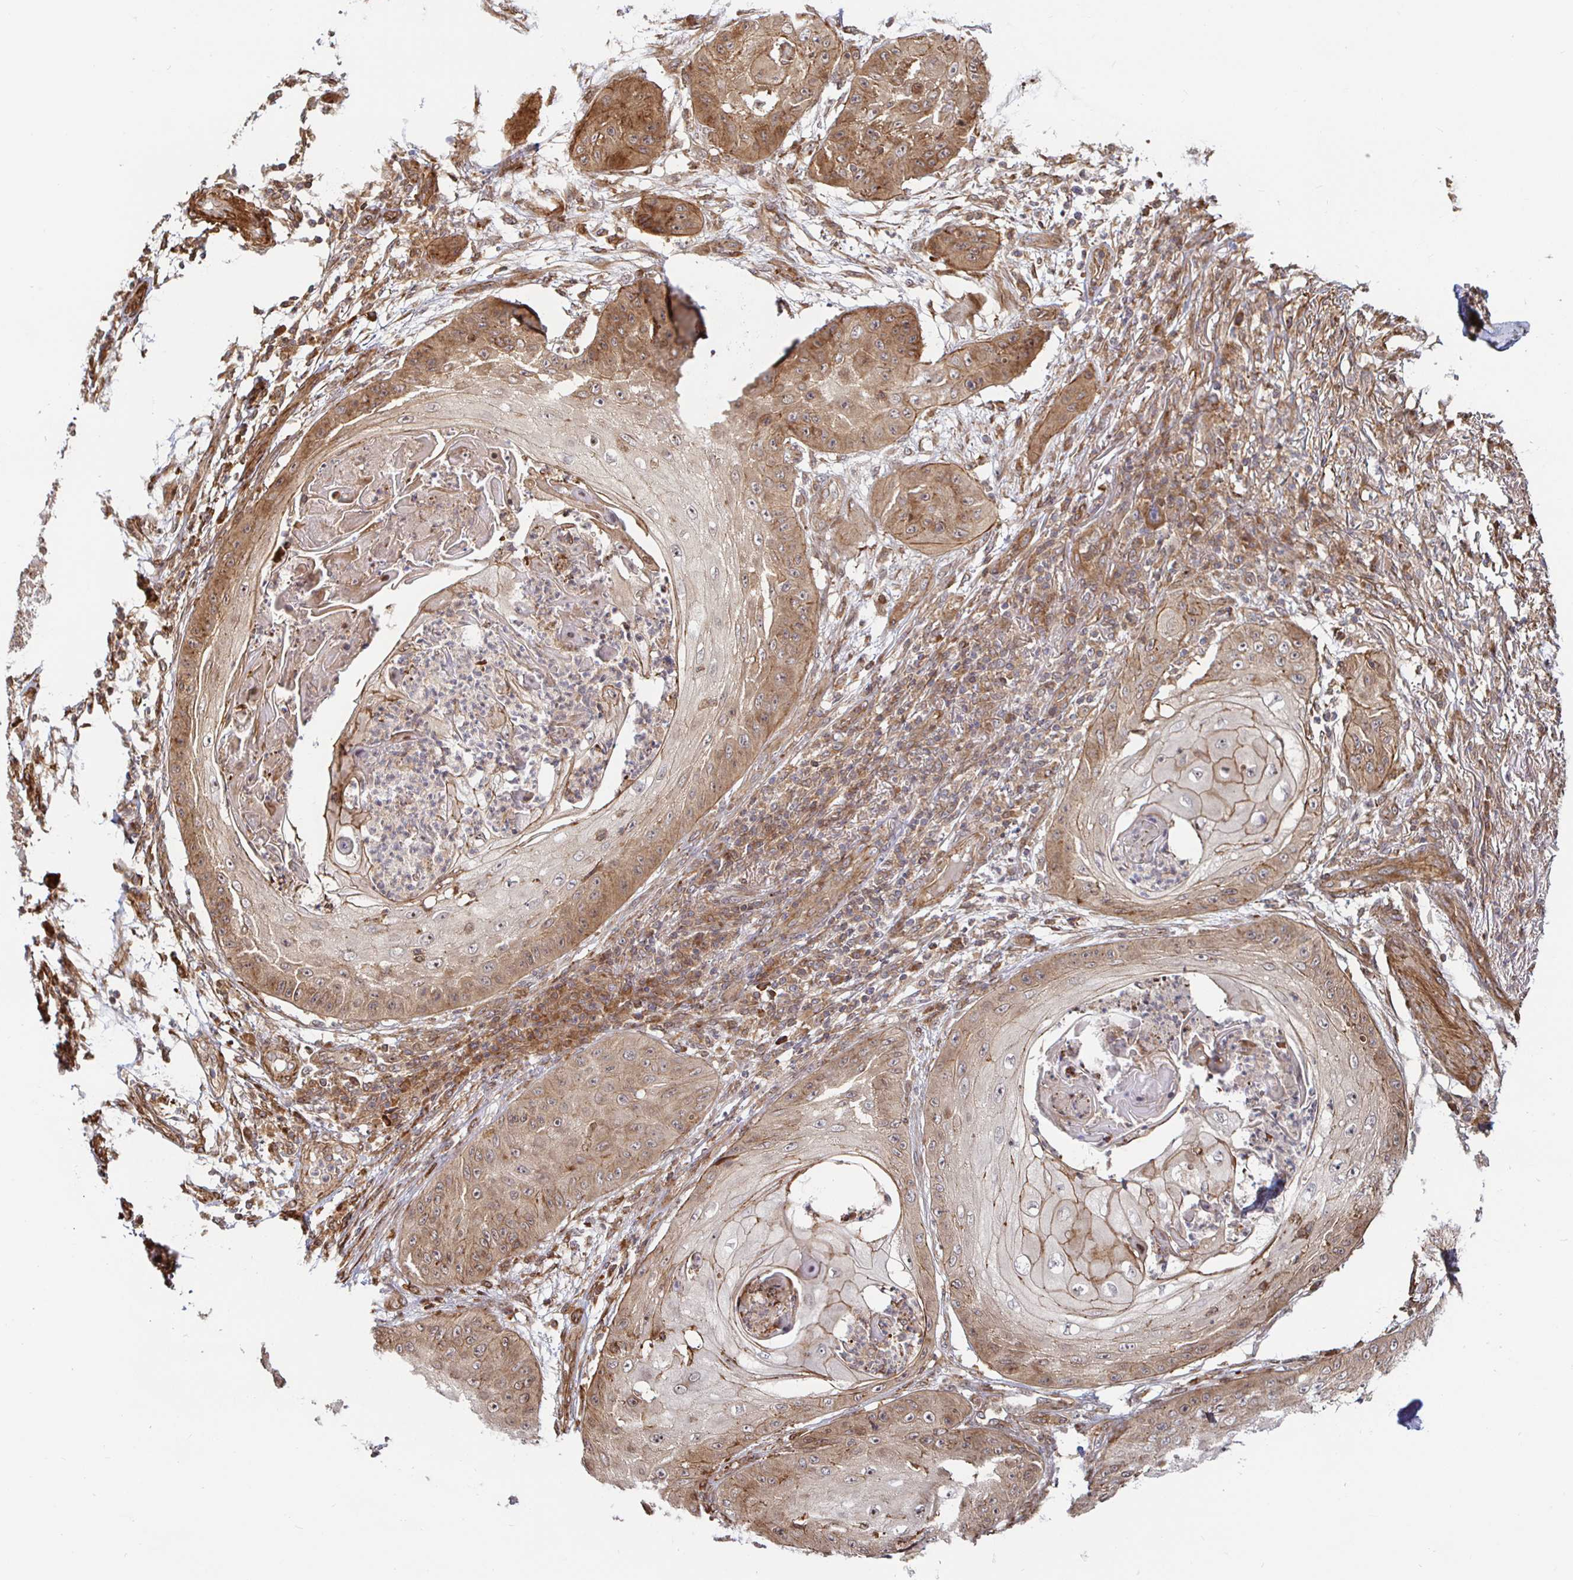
{"staining": {"intensity": "moderate", "quantity": ">75%", "location": "cytoplasmic/membranous"}, "tissue": "skin cancer", "cell_type": "Tumor cells", "image_type": "cancer", "snomed": [{"axis": "morphology", "description": "Squamous cell carcinoma, NOS"}, {"axis": "topography", "description": "Skin"}], "caption": "The micrograph reveals a brown stain indicating the presence of a protein in the cytoplasmic/membranous of tumor cells in squamous cell carcinoma (skin).", "gene": "STRAP", "patient": {"sex": "male", "age": 70}}